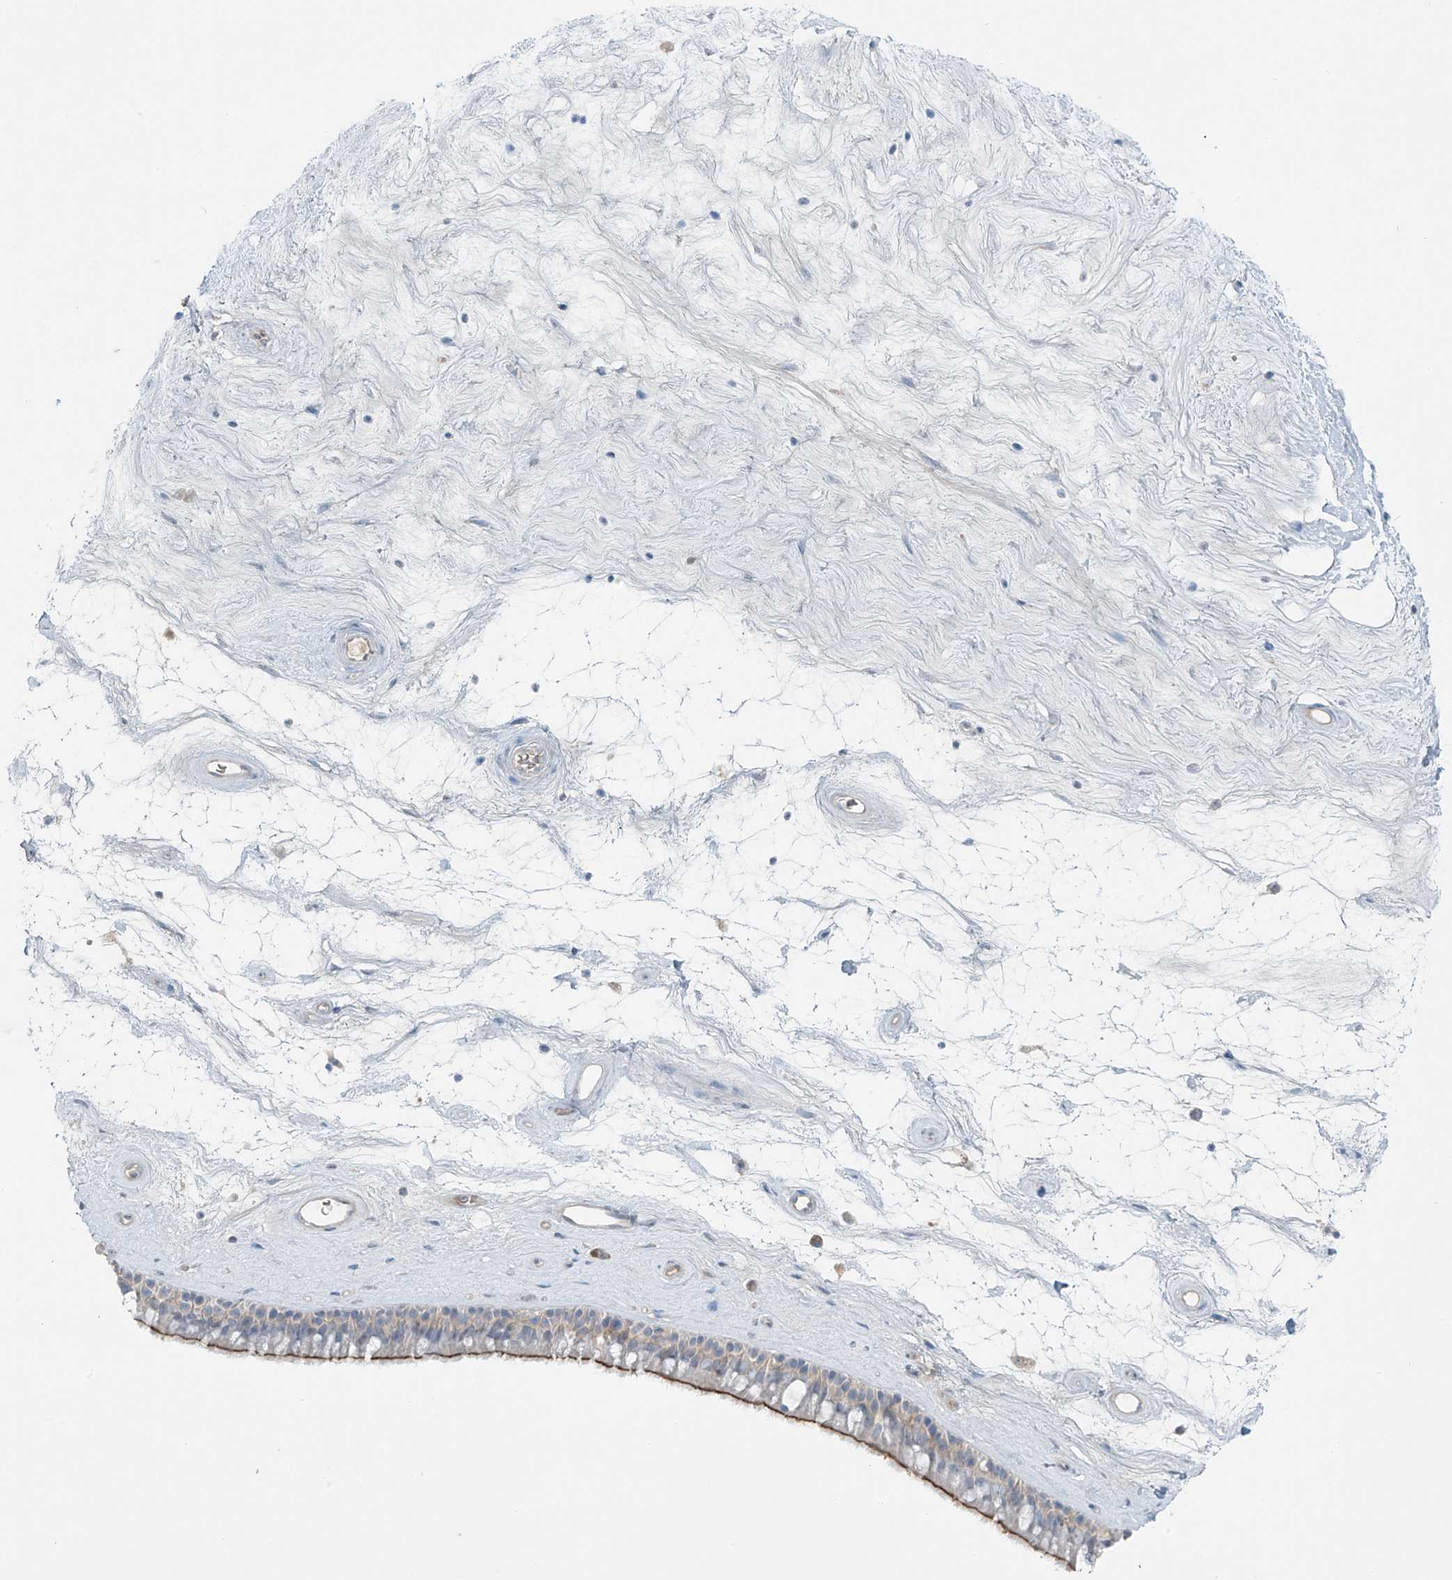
{"staining": {"intensity": "moderate", "quantity": ">75%", "location": "cytoplasmic/membranous"}, "tissue": "nasopharynx", "cell_type": "Respiratory epithelial cells", "image_type": "normal", "snomed": [{"axis": "morphology", "description": "Normal tissue, NOS"}, {"axis": "topography", "description": "Nasopharynx"}], "caption": "Immunohistochemical staining of benign human nasopharynx demonstrates medium levels of moderate cytoplasmic/membranous staining in about >75% of respiratory epithelial cells. (DAB (3,3'-diaminobenzidine) = brown stain, brightfield microscopy at high magnification).", "gene": "FAM131C", "patient": {"sex": "male", "age": 64}}